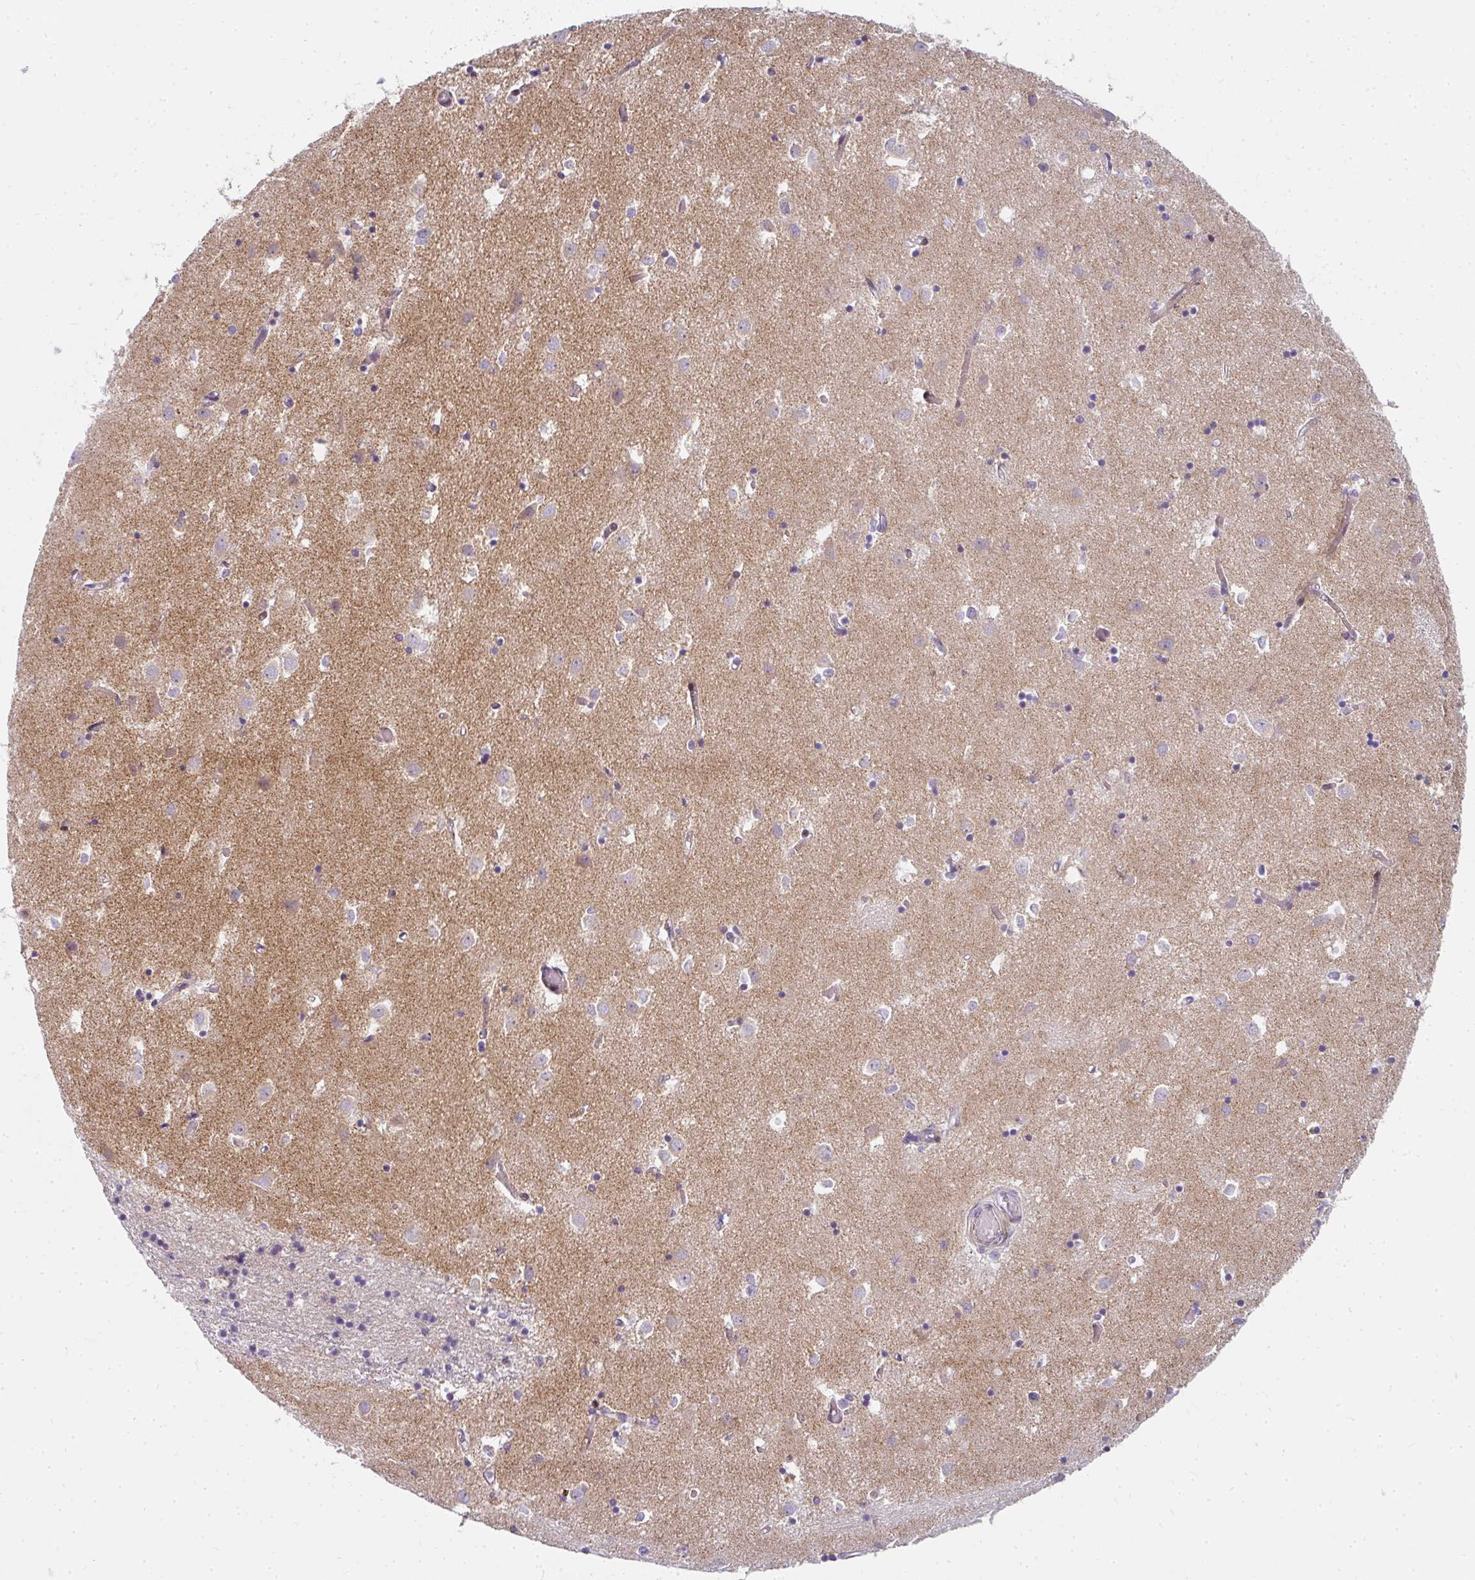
{"staining": {"intensity": "negative", "quantity": "none", "location": "none"}, "tissue": "caudate", "cell_type": "Glial cells", "image_type": "normal", "snomed": [{"axis": "morphology", "description": "Normal tissue, NOS"}, {"axis": "topography", "description": "Lateral ventricle wall"}], "caption": "Immunohistochemistry (IHC) of normal human caudate exhibits no positivity in glial cells. (Immunohistochemistry (IHC), brightfield microscopy, high magnification).", "gene": "PLA2G5", "patient": {"sex": "male", "age": 70}}